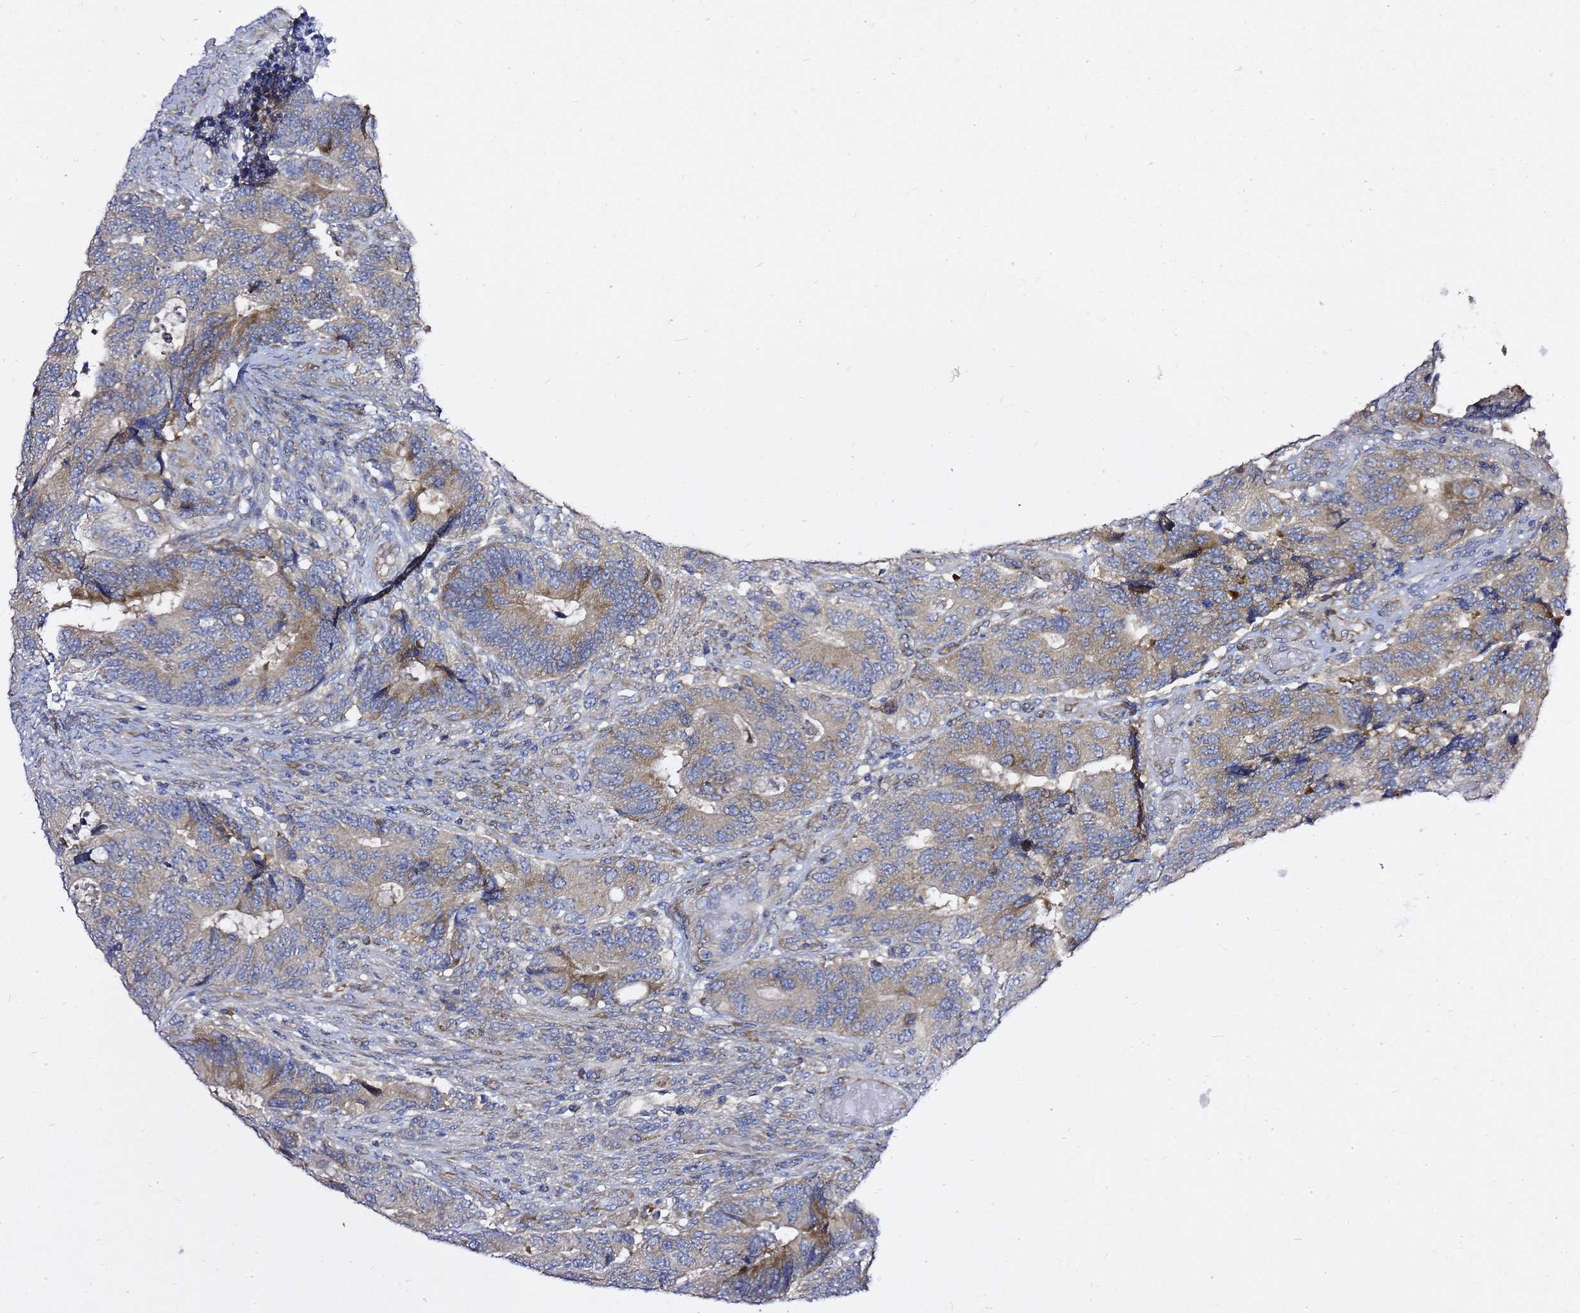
{"staining": {"intensity": "moderate", "quantity": "25%-75%", "location": "cytoplasmic/membranous"}, "tissue": "colorectal cancer", "cell_type": "Tumor cells", "image_type": "cancer", "snomed": [{"axis": "morphology", "description": "Adenocarcinoma, NOS"}, {"axis": "topography", "description": "Colon"}], "caption": "The histopathology image shows a brown stain indicating the presence of a protein in the cytoplasmic/membranous of tumor cells in colorectal cancer (adenocarcinoma).", "gene": "MON1B", "patient": {"sex": "male", "age": 87}}